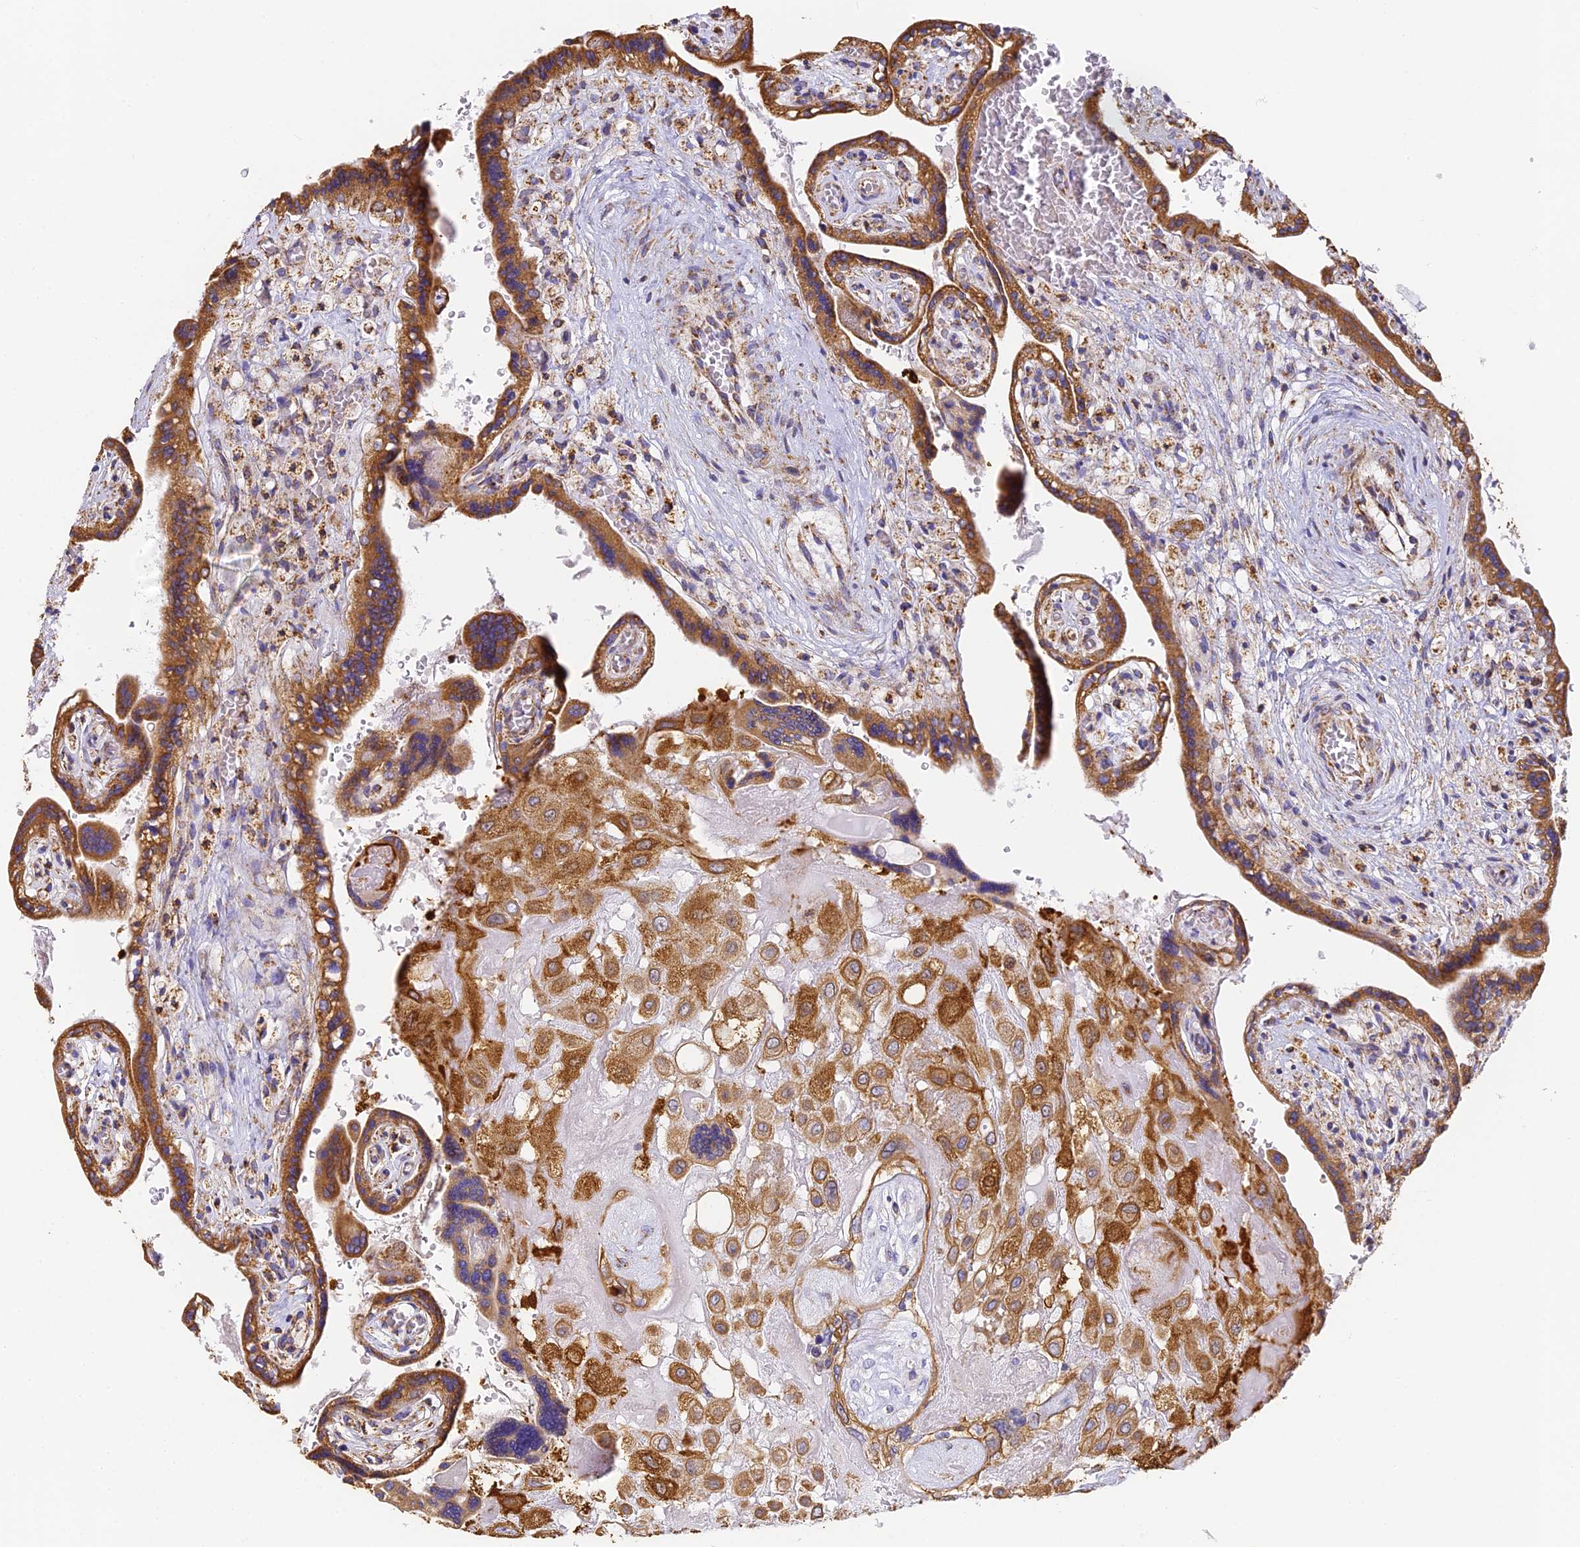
{"staining": {"intensity": "moderate", "quantity": ">75%", "location": "cytoplasmic/membranous"}, "tissue": "placenta", "cell_type": "Decidual cells", "image_type": "normal", "snomed": [{"axis": "morphology", "description": "Normal tissue, NOS"}, {"axis": "topography", "description": "Placenta"}], "caption": "This micrograph shows benign placenta stained with immunohistochemistry to label a protein in brown. The cytoplasmic/membranous of decidual cells show moderate positivity for the protein. Nuclei are counter-stained blue.", "gene": "COX6C", "patient": {"sex": "female", "age": 37}}